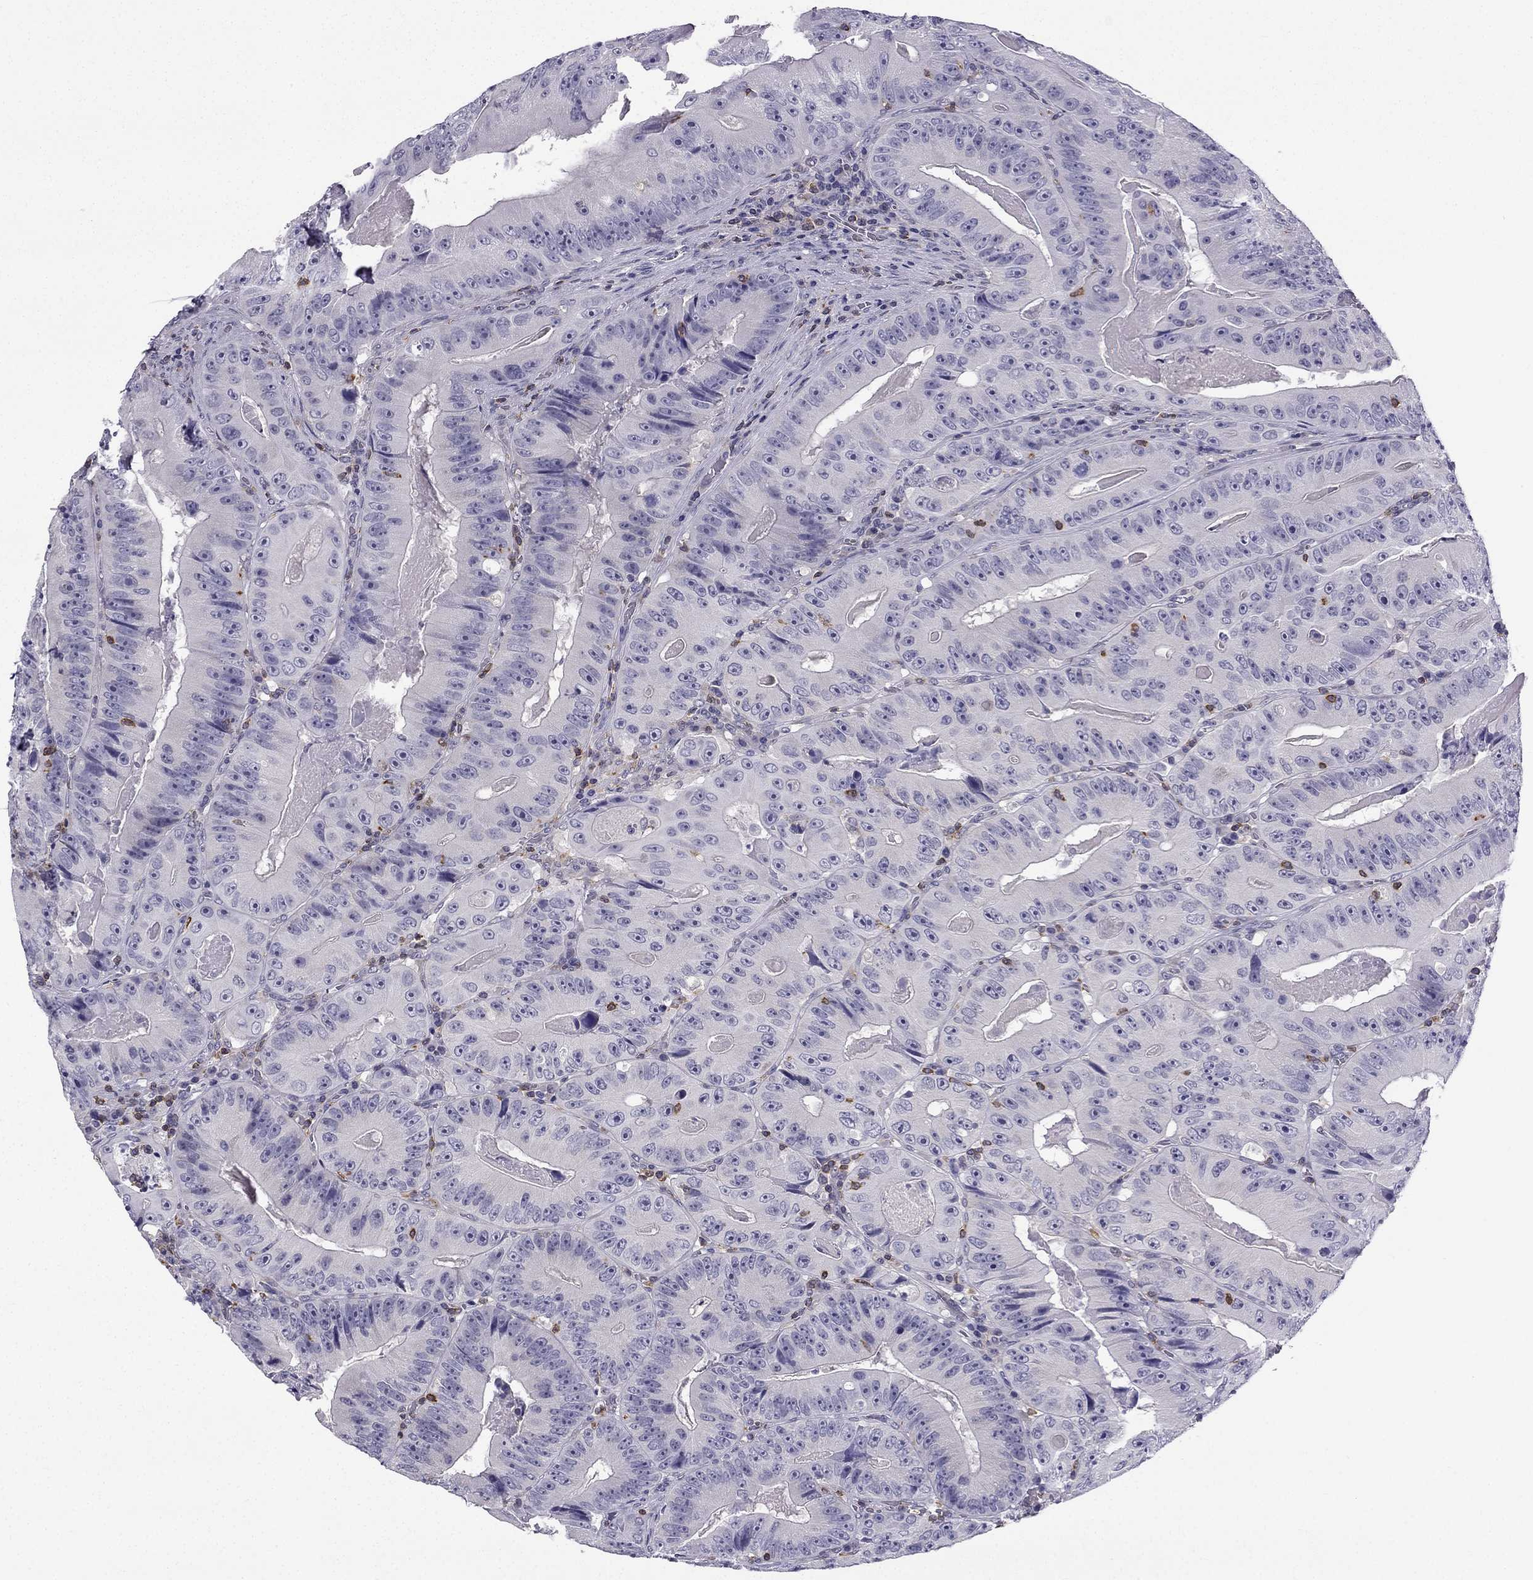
{"staining": {"intensity": "negative", "quantity": "none", "location": "none"}, "tissue": "colorectal cancer", "cell_type": "Tumor cells", "image_type": "cancer", "snomed": [{"axis": "morphology", "description": "Adenocarcinoma, NOS"}, {"axis": "topography", "description": "Colon"}], "caption": "Colorectal adenocarcinoma was stained to show a protein in brown. There is no significant staining in tumor cells.", "gene": "CCK", "patient": {"sex": "female", "age": 86}}